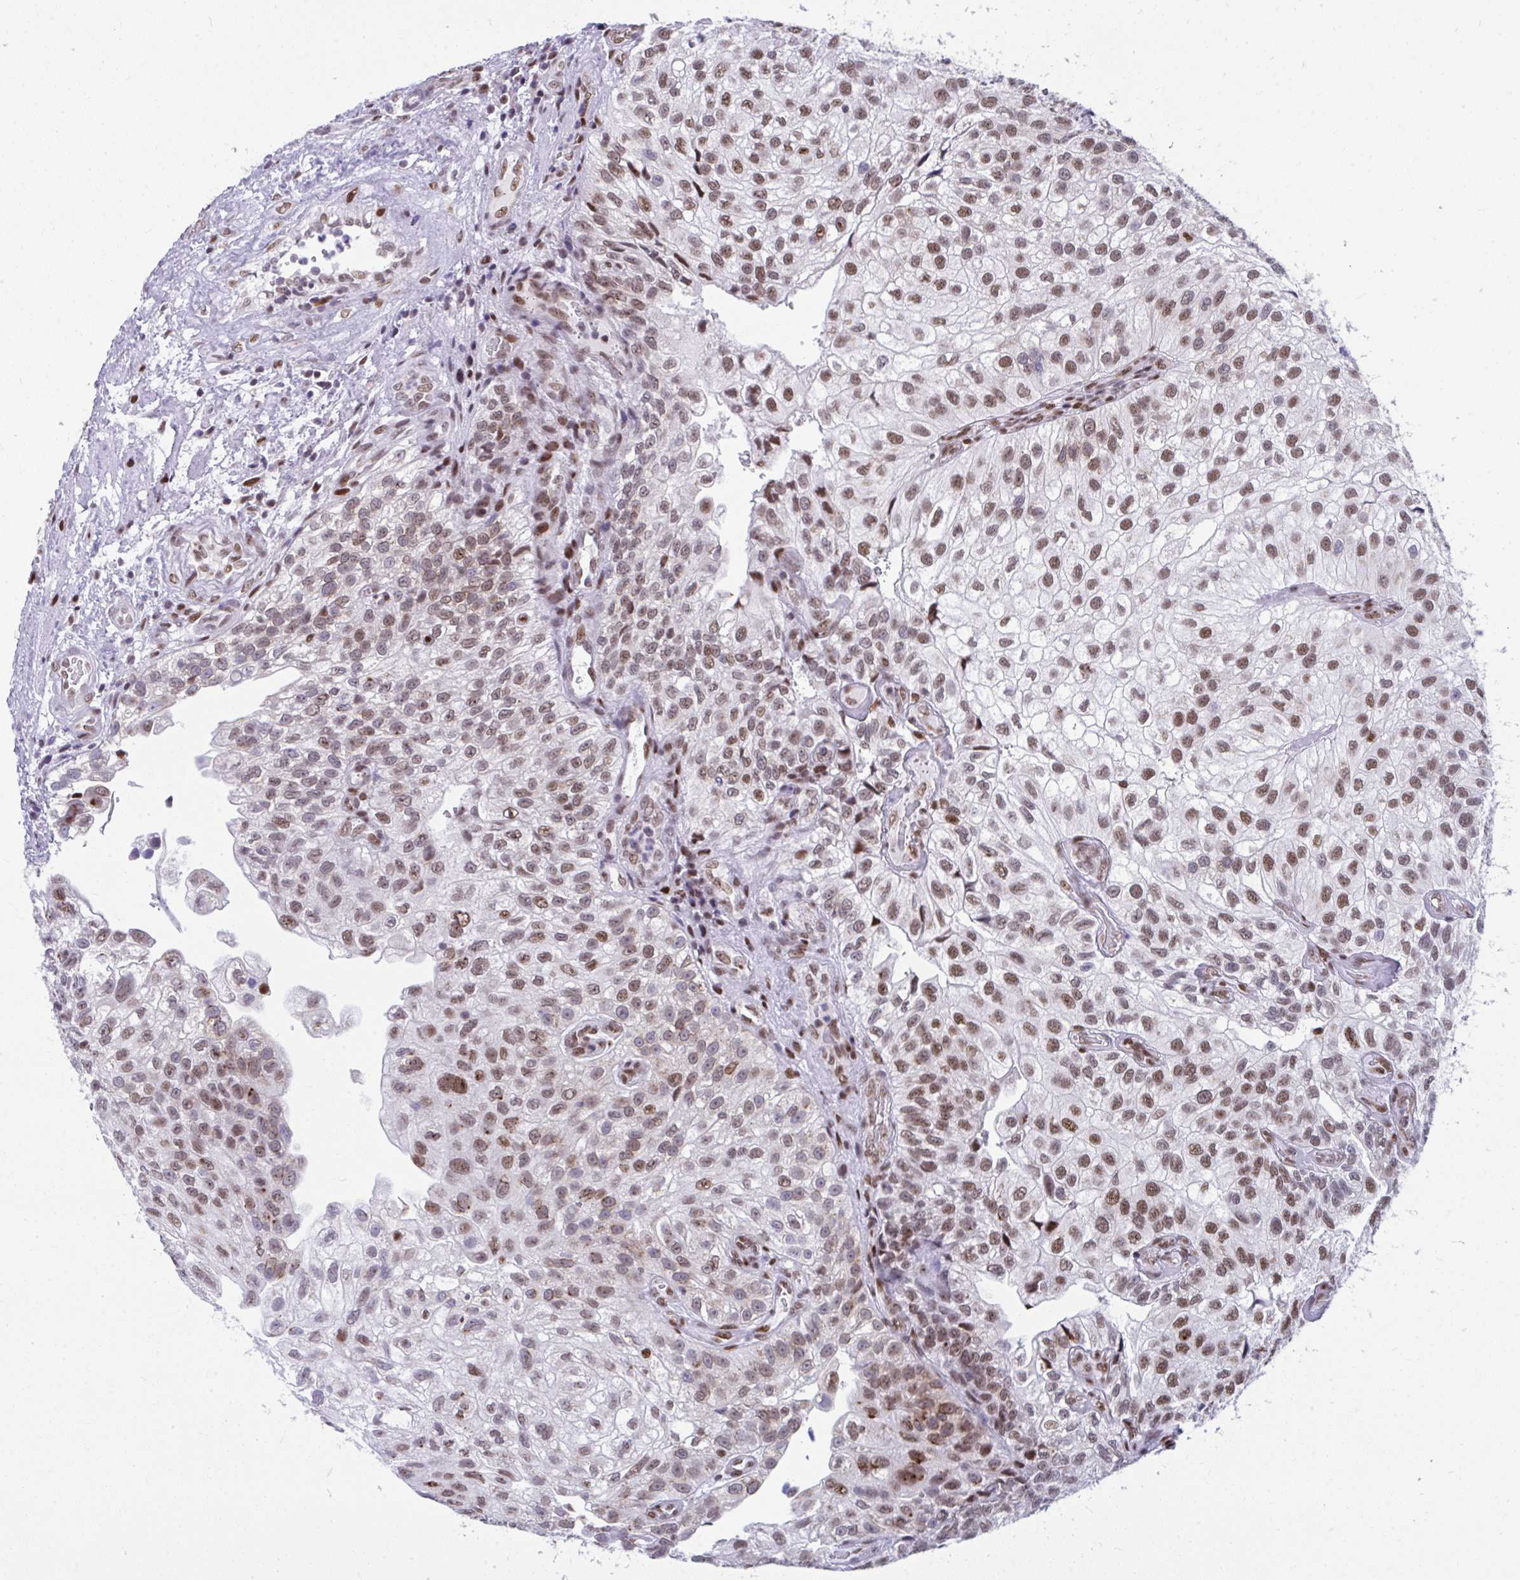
{"staining": {"intensity": "moderate", "quantity": ">75%", "location": "nuclear"}, "tissue": "urothelial cancer", "cell_type": "Tumor cells", "image_type": "cancer", "snomed": [{"axis": "morphology", "description": "Urothelial carcinoma, NOS"}, {"axis": "topography", "description": "Urinary bladder"}], "caption": "Immunohistochemistry (IHC) of urothelial cancer exhibits medium levels of moderate nuclear staining in approximately >75% of tumor cells.", "gene": "SLC35C2", "patient": {"sex": "male", "age": 87}}